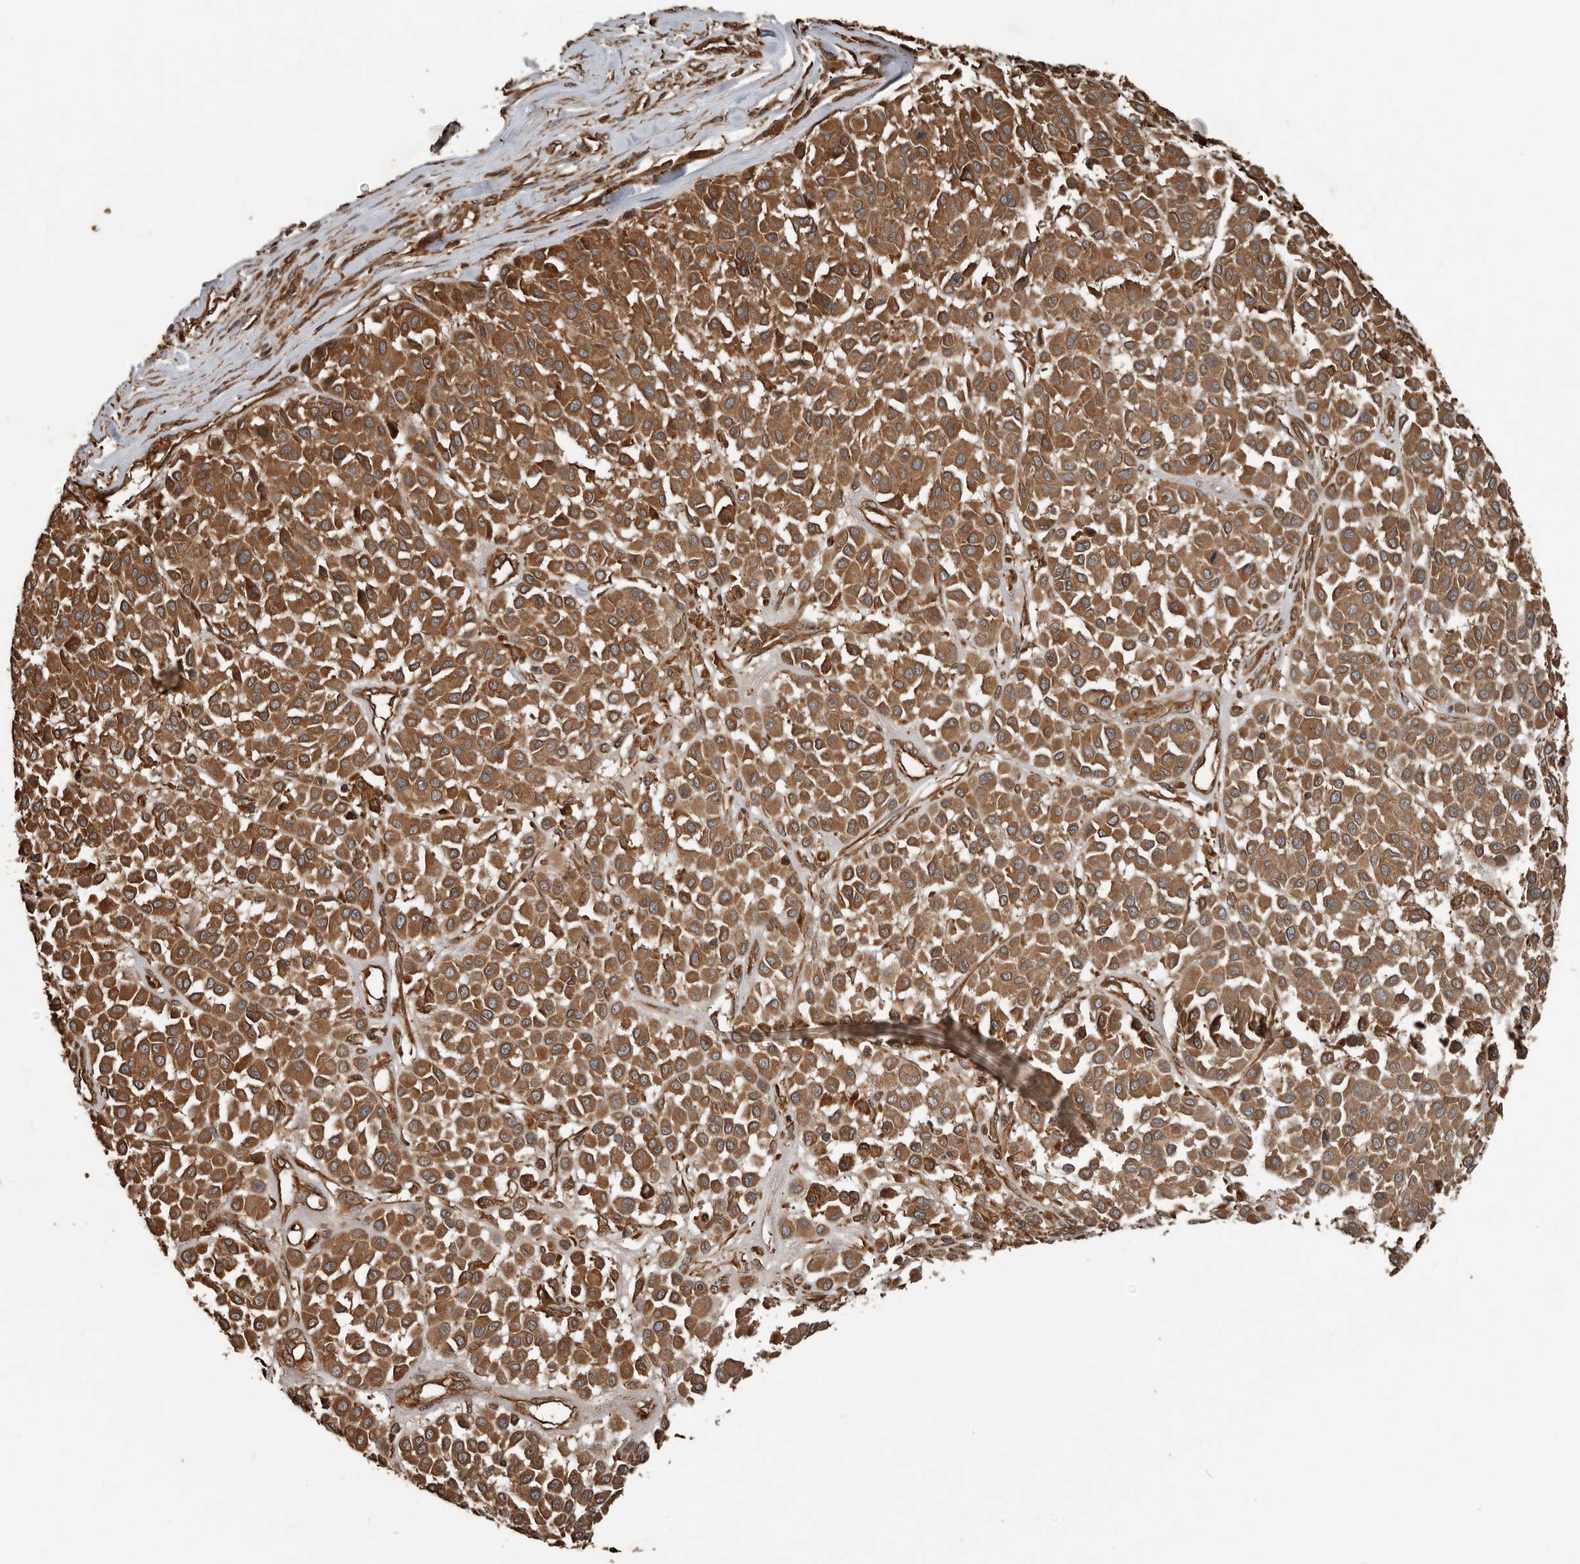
{"staining": {"intensity": "moderate", "quantity": ">75%", "location": "cytoplasmic/membranous"}, "tissue": "melanoma", "cell_type": "Tumor cells", "image_type": "cancer", "snomed": [{"axis": "morphology", "description": "Malignant melanoma, Metastatic site"}, {"axis": "topography", "description": "Soft tissue"}], "caption": "Protein expression analysis of human melanoma reveals moderate cytoplasmic/membranous staining in about >75% of tumor cells.", "gene": "YOD1", "patient": {"sex": "male", "age": 41}}